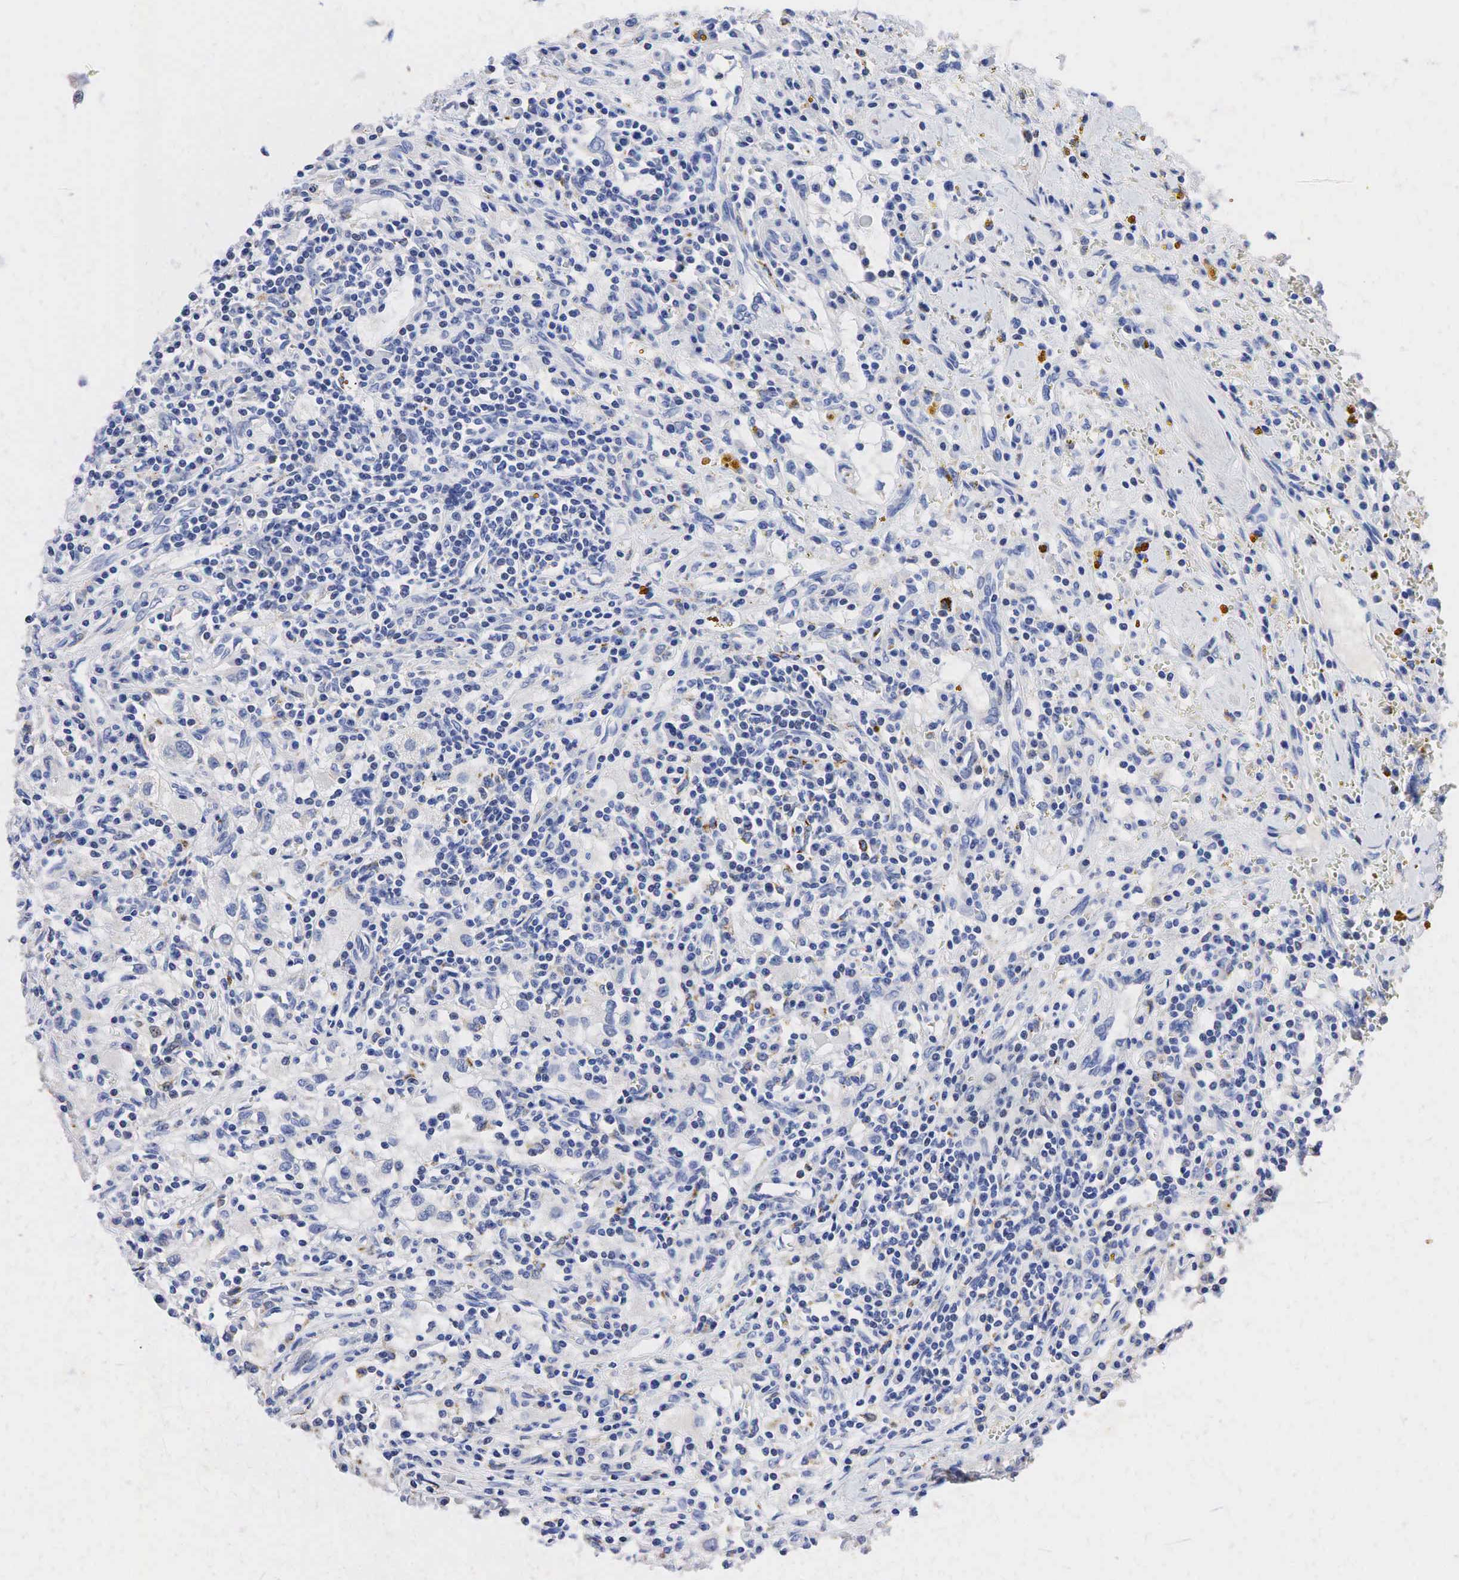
{"staining": {"intensity": "negative", "quantity": "none", "location": "none"}, "tissue": "renal cancer", "cell_type": "Tumor cells", "image_type": "cancer", "snomed": [{"axis": "morphology", "description": "Adenocarcinoma, NOS"}, {"axis": "topography", "description": "Kidney"}], "caption": "A histopathology image of adenocarcinoma (renal) stained for a protein displays no brown staining in tumor cells.", "gene": "SYP", "patient": {"sex": "male", "age": 82}}